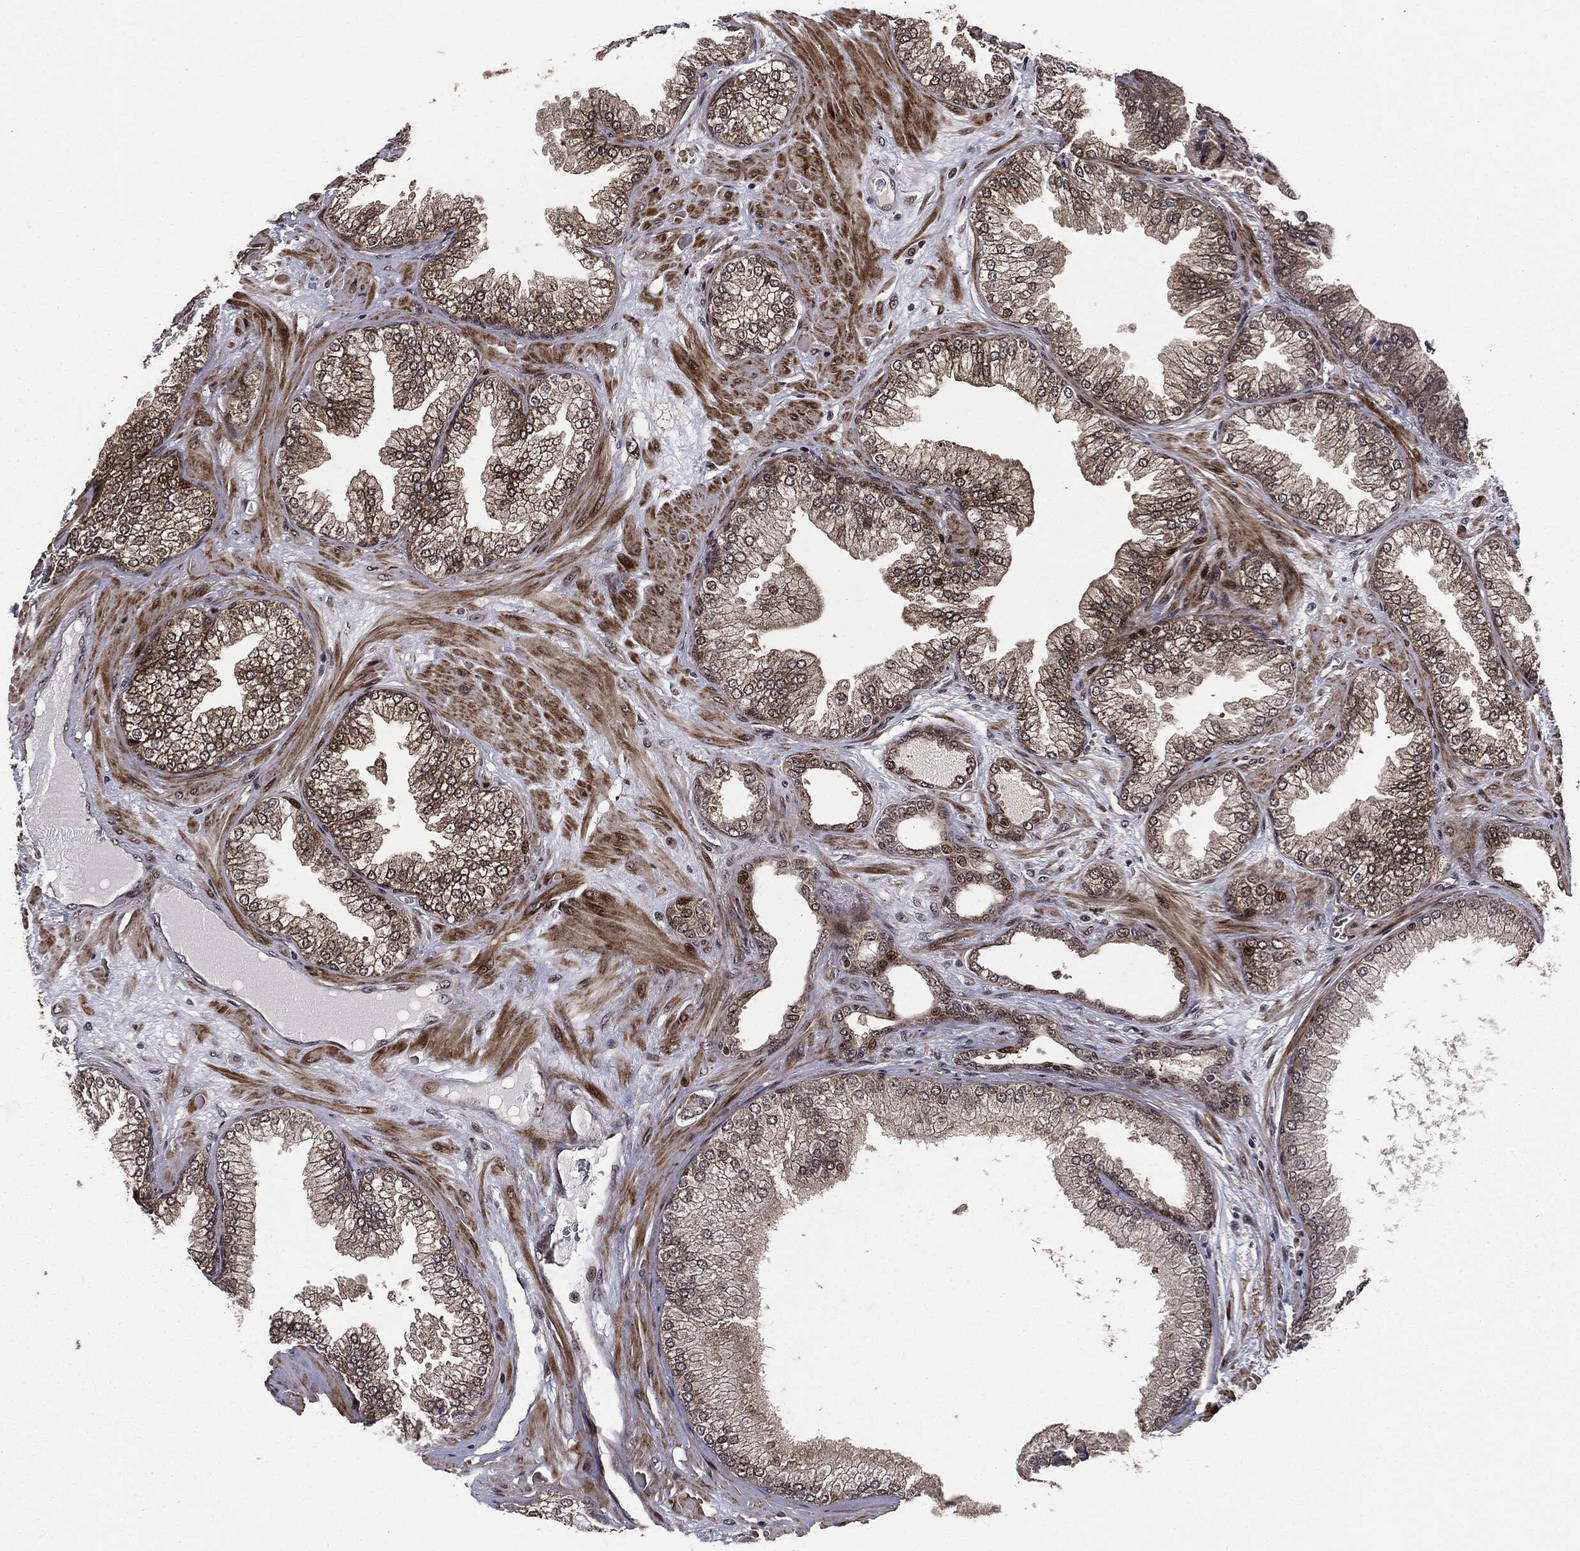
{"staining": {"intensity": "moderate", "quantity": "<25%", "location": "cytoplasmic/membranous,nuclear"}, "tissue": "prostate cancer", "cell_type": "Tumor cells", "image_type": "cancer", "snomed": [{"axis": "morphology", "description": "Adenocarcinoma, Low grade"}, {"axis": "topography", "description": "Prostate"}], "caption": "IHC (DAB) staining of prostate low-grade adenocarcinoma demonstrates moderate cytoplasmic/membranous and nuclear protein positivity in about <25% of tumor cells.", "gene": "SMAD4", "patient": {"sex": "male", "age": 72}}